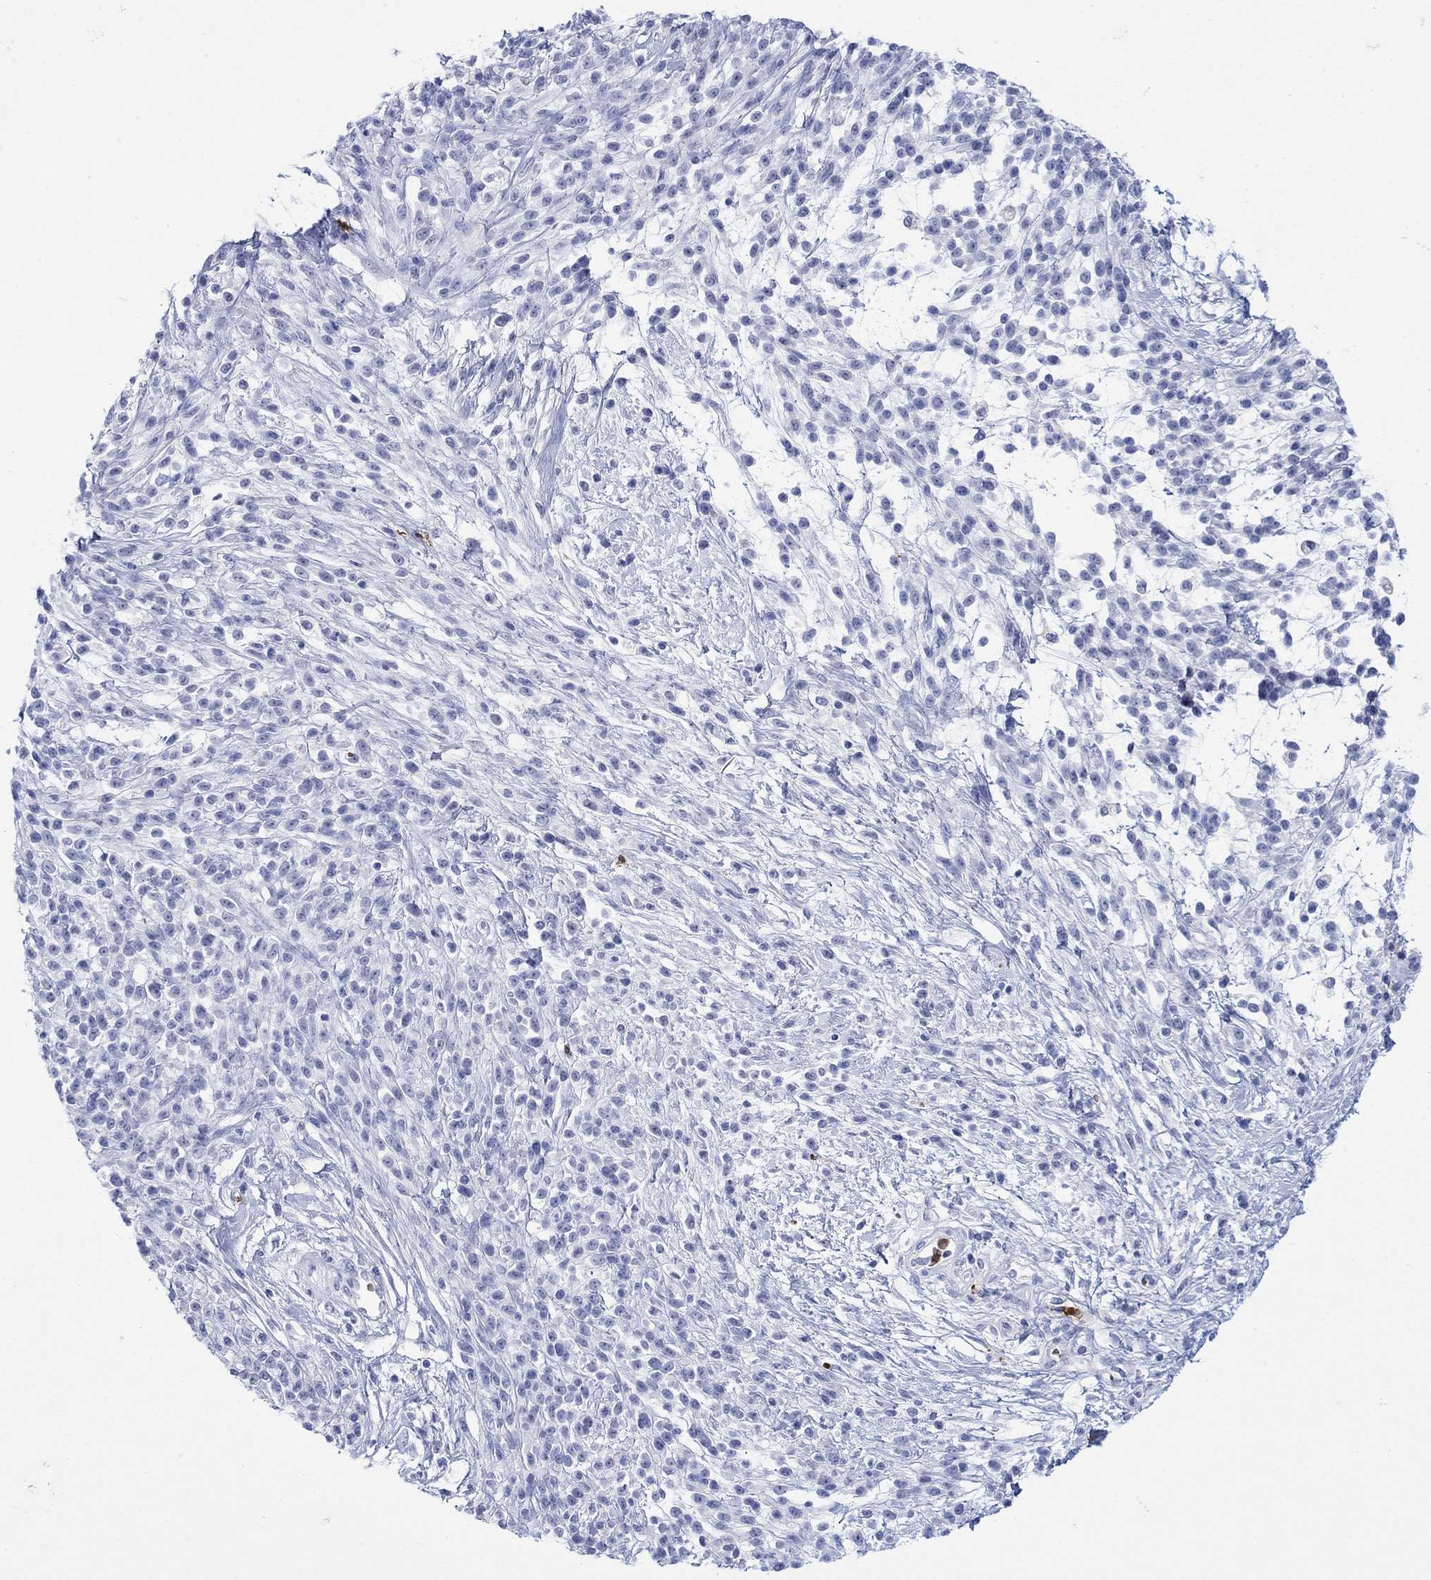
{"staining": {"intensity": "negative", "quantity": "none", "location": "none"}, "tissue": "melanoma", "cell_type": "Tumor cells", "image_type": "cancer", "snomed": [{"axis": "morphology", "description": "Malignant melanoma, NOS"}, {"axis": "topography", "description": "Skin"}, {"axis": "topography", "description": "Skin of trunk"}], "caption": "Immunohistochemistry photomicrograph of neoplastic tissue: human melanoma stained with DAB (3,3'-diaminobenzidine) exhibits no significant protein expression in tumor cells. Nuclei are stained in blue.", "gene": "LINGO3", "patient": {"sex": "male", "age": 74}}